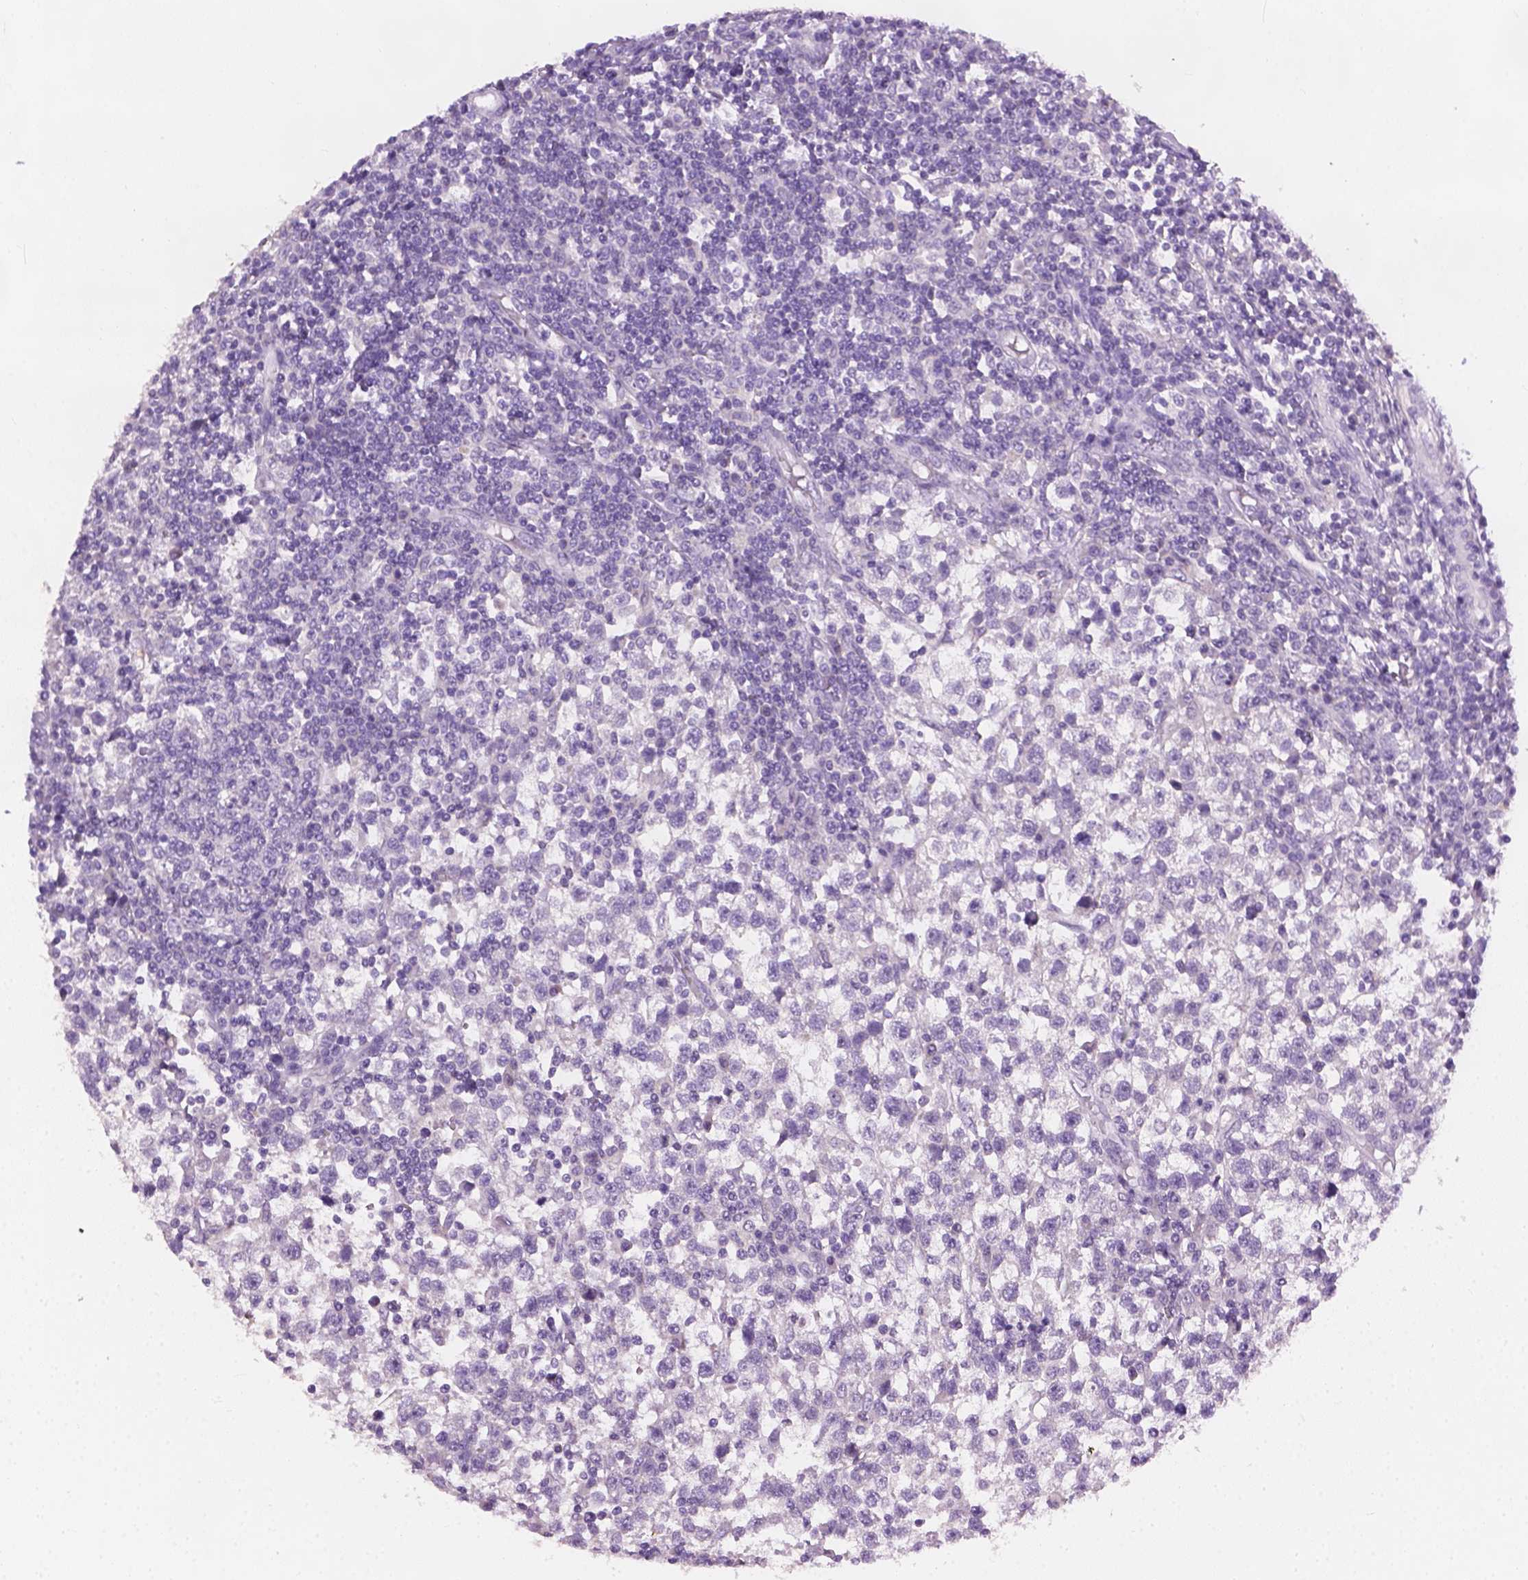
{"staining": {"intensity": "negative", "quantity": "none", "location": "none"}, "tissue": "testis cancer", "cell_type": "Tumor cells", "image_type": "cancer", "snomed": [{"axis": "morphology", "description": "Seminoma, NOS"}, {"axis": "topography", "description": "Testis"}], "caption": "An immunohistochemistry (IHC) photomicrograph of seminoma (testis) is shown. There is no staining in tumor cells of seminoma (testis).", "gene": "KRT17", "patient": {"sex": "male", "age": 34}}